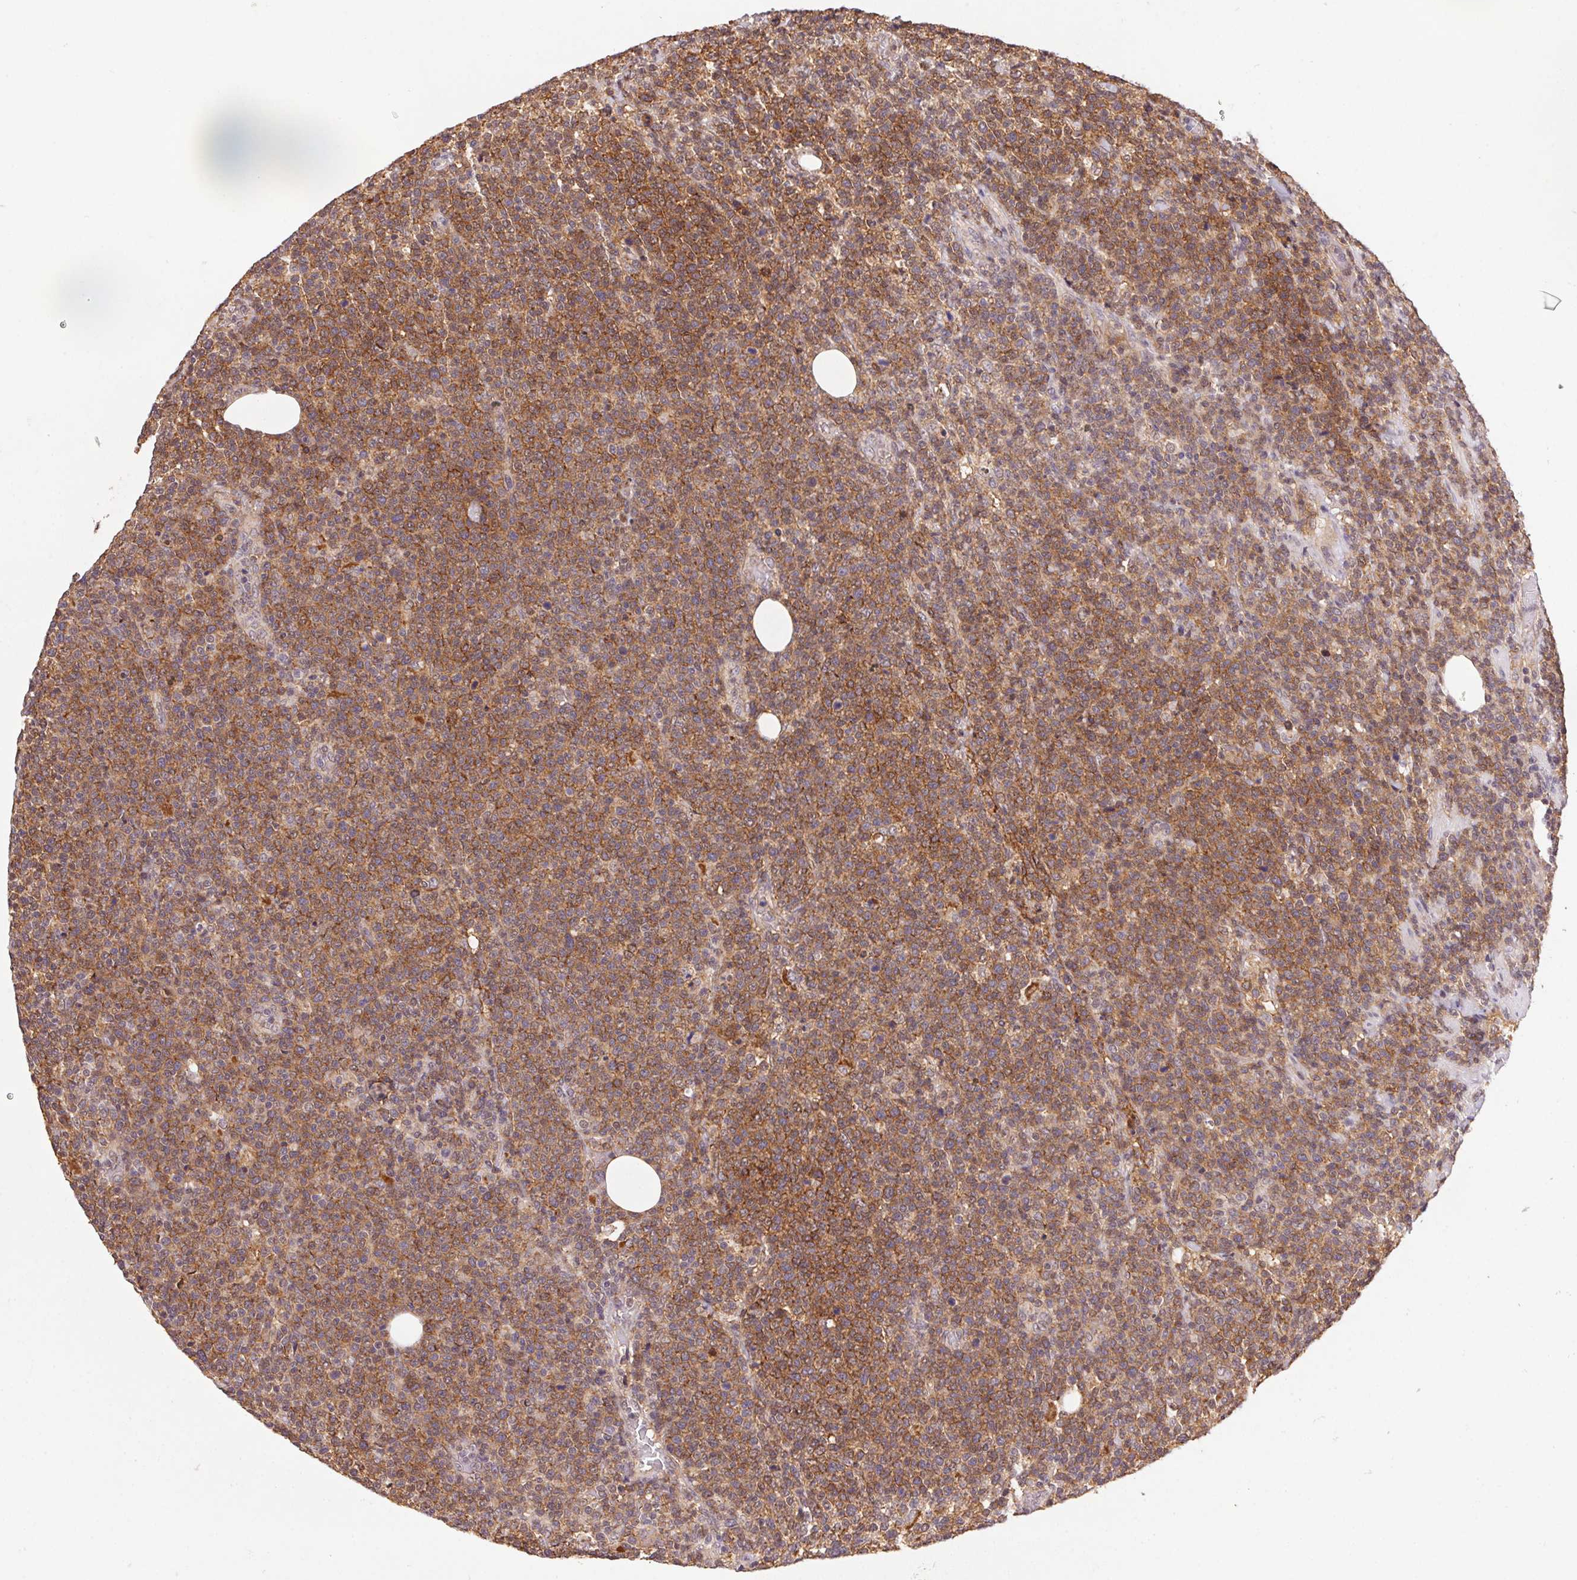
{"staining": {"intensity": "moderate", "quantity": ">75%", "location": "cytoplasmic/membranous"}, "tissue": "lymphoma", "cell_type": "Tumor cells", "image_type": "cancer", "snomed": [{"axis": "morphology", "description": "Malignant lymphoma, non-Hodgkin's type, High grade"}, {"axis": "topography", "description": "Lymph node"}], "caption": "Immunohistochemical staining of human high-grade malignant lymphoma, non-Hodgkin's type shows medium levels of moderate cytoplasmic/membranous protein expression in approximately >75% of tumor cells. The protein of interest is shown in brown color, while the nuclei are stained blue.", "gene": "SLC52A2", "patient": {"sex": "male", "age": 61}}